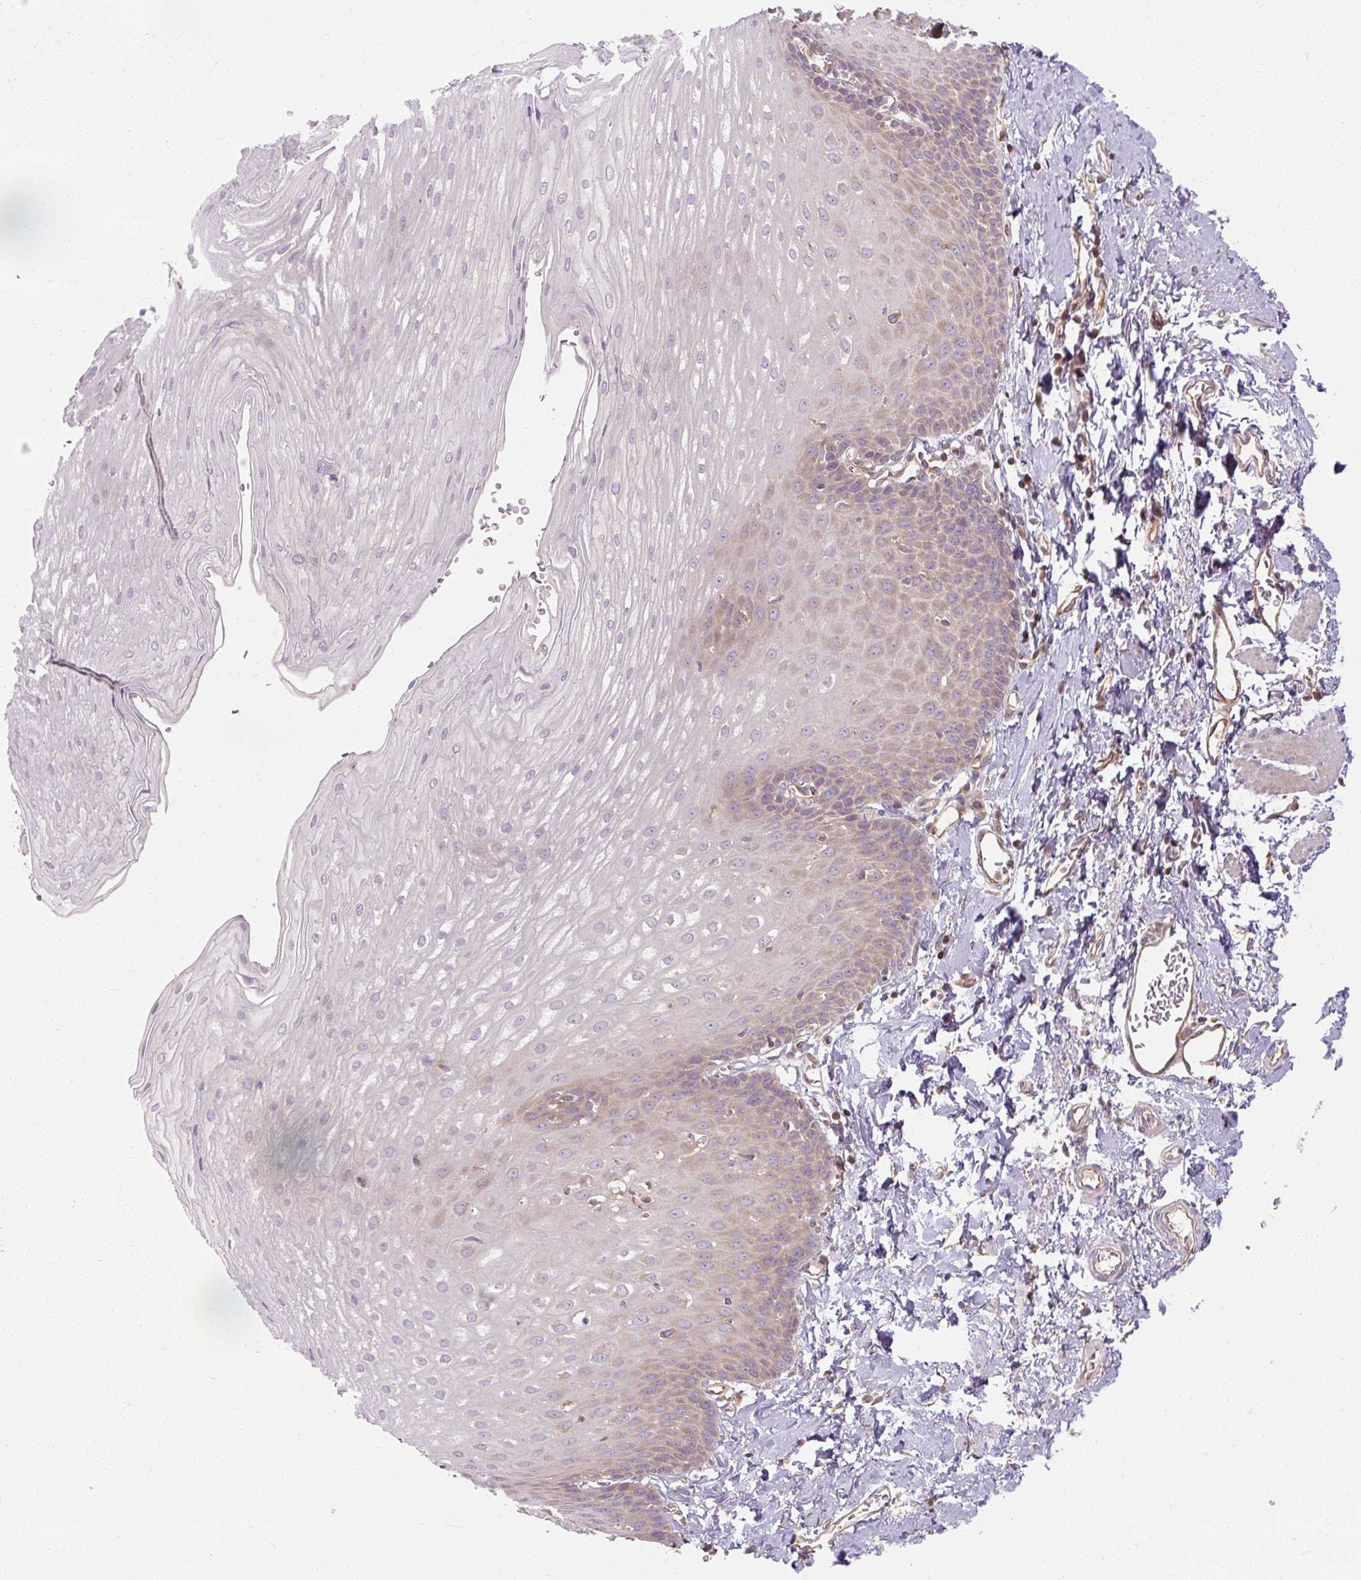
{"staining": {"intensity": "weak", "quantity": "25%-75%", "location": "cytoplasmic/membranous"}, "tissue": "esophagus", "cell_type": "Squamous epithelial cells", "image_type": "normal", "snomed": [{"axis": "morphology", "description": "Normal tissue, NOS"}, {"axis": "topography", "description": "Esophagus"}], "caption": "Protein analysis of unremarkable esophagus demonstrates weak cytoplasmic/membranous staining in approximately 25%-75% of squamous epithelial cells.", "gene": "RB1CC1", "patient": {"sex": "male", "age": 70}}